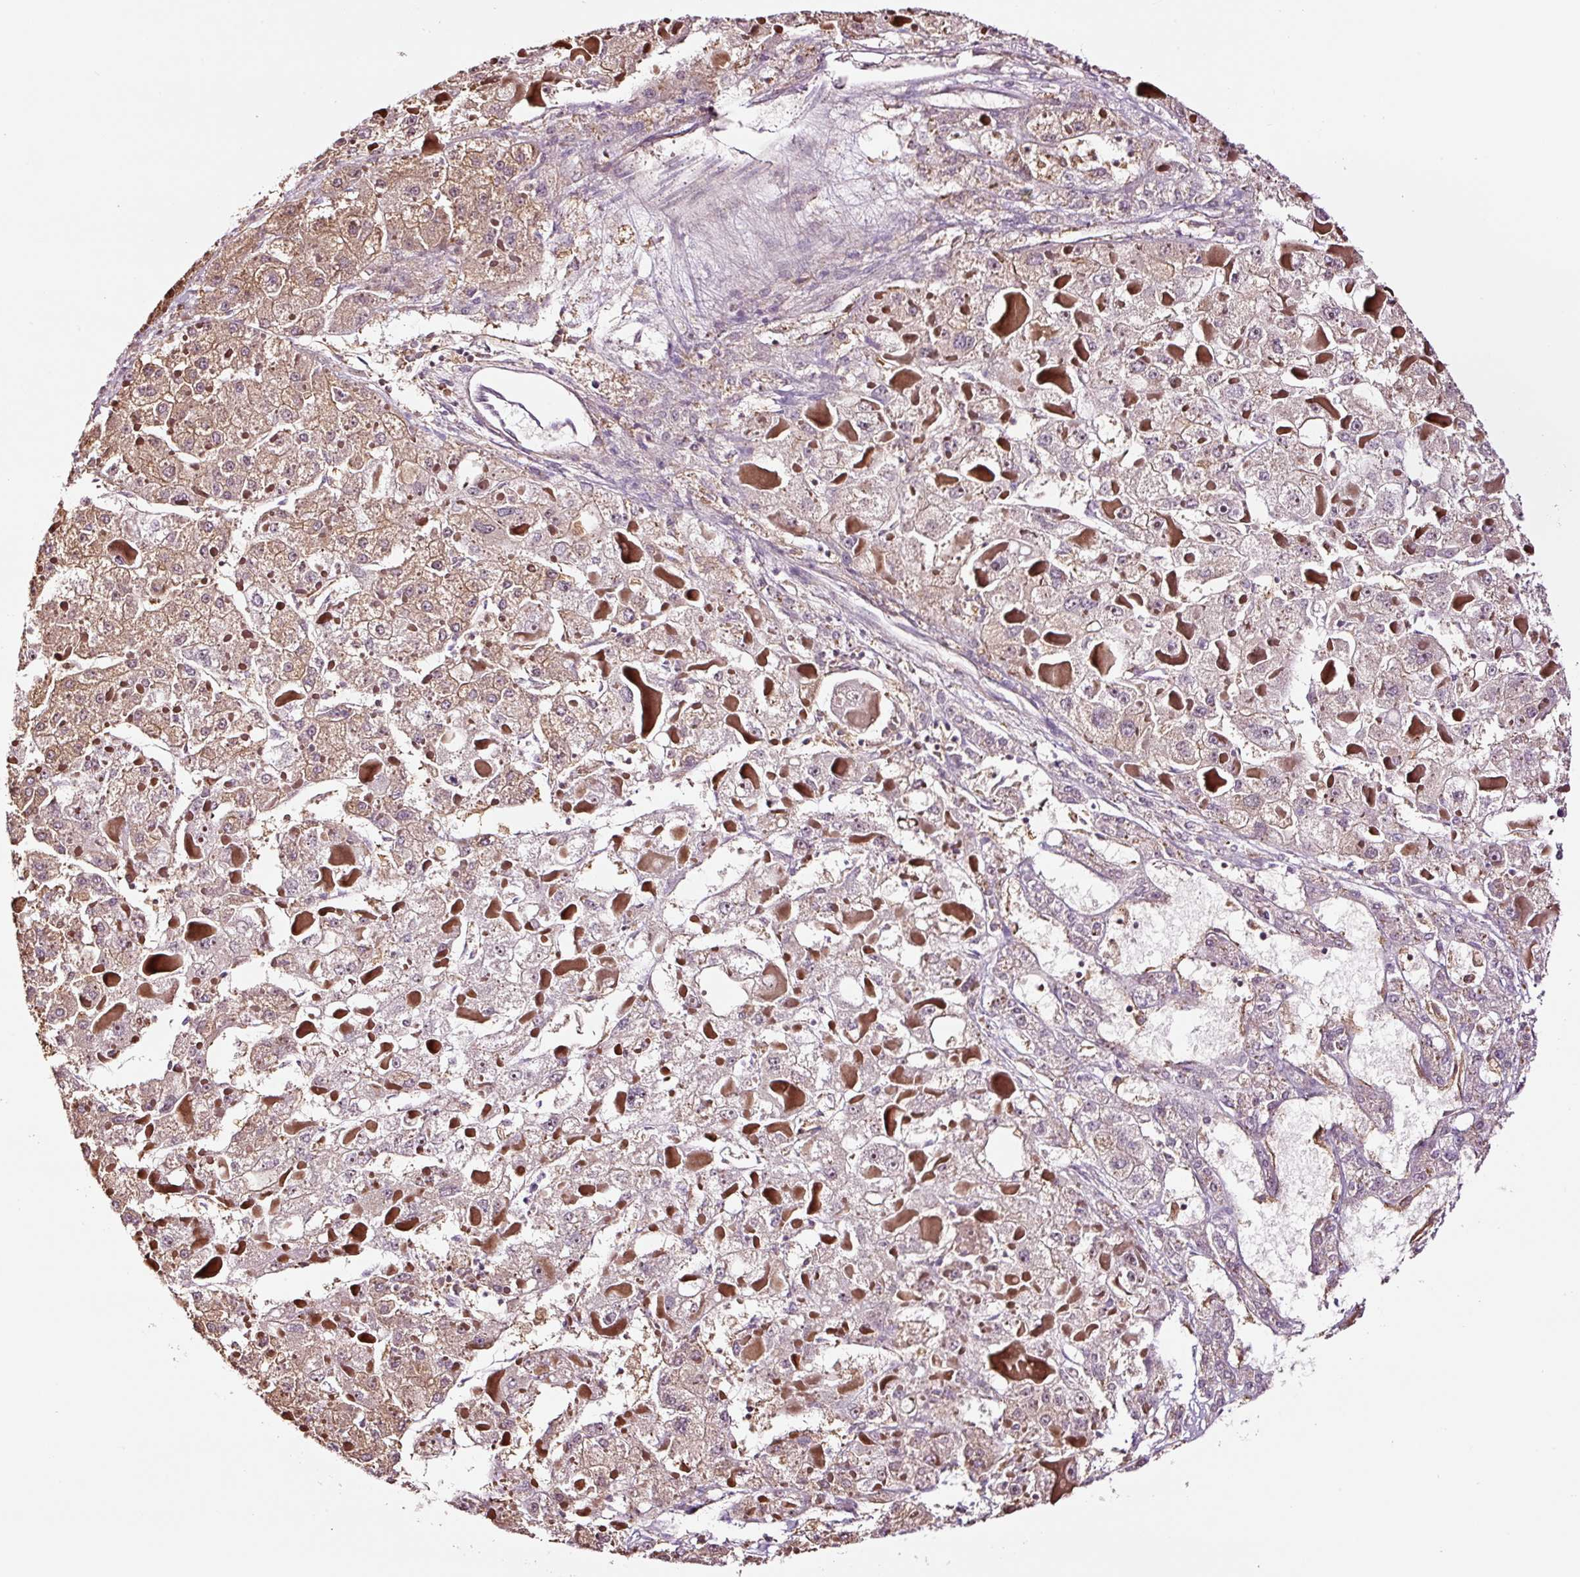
{"staining": {"intensity": "weak", "quantity": "25%-75%", "location": "cytoplasmic/membranous"}, "tissue": "liver cancer", "cell_type": "Tumor cells", "image_type": "cancer", "snomed": [{"axis": "morphology", "description": "Carcinoma, Hepatocellular, NOS"}, {"axis": "topography", "description": "Liver"}], "caption": "A brown stain labels weak cytoplasmic/membranous expression of a protein in human hepatocellular carcinoma (liver) tumor cells.", "gene": "METAP1", "patient": {"sex": "female", "age": 73}}